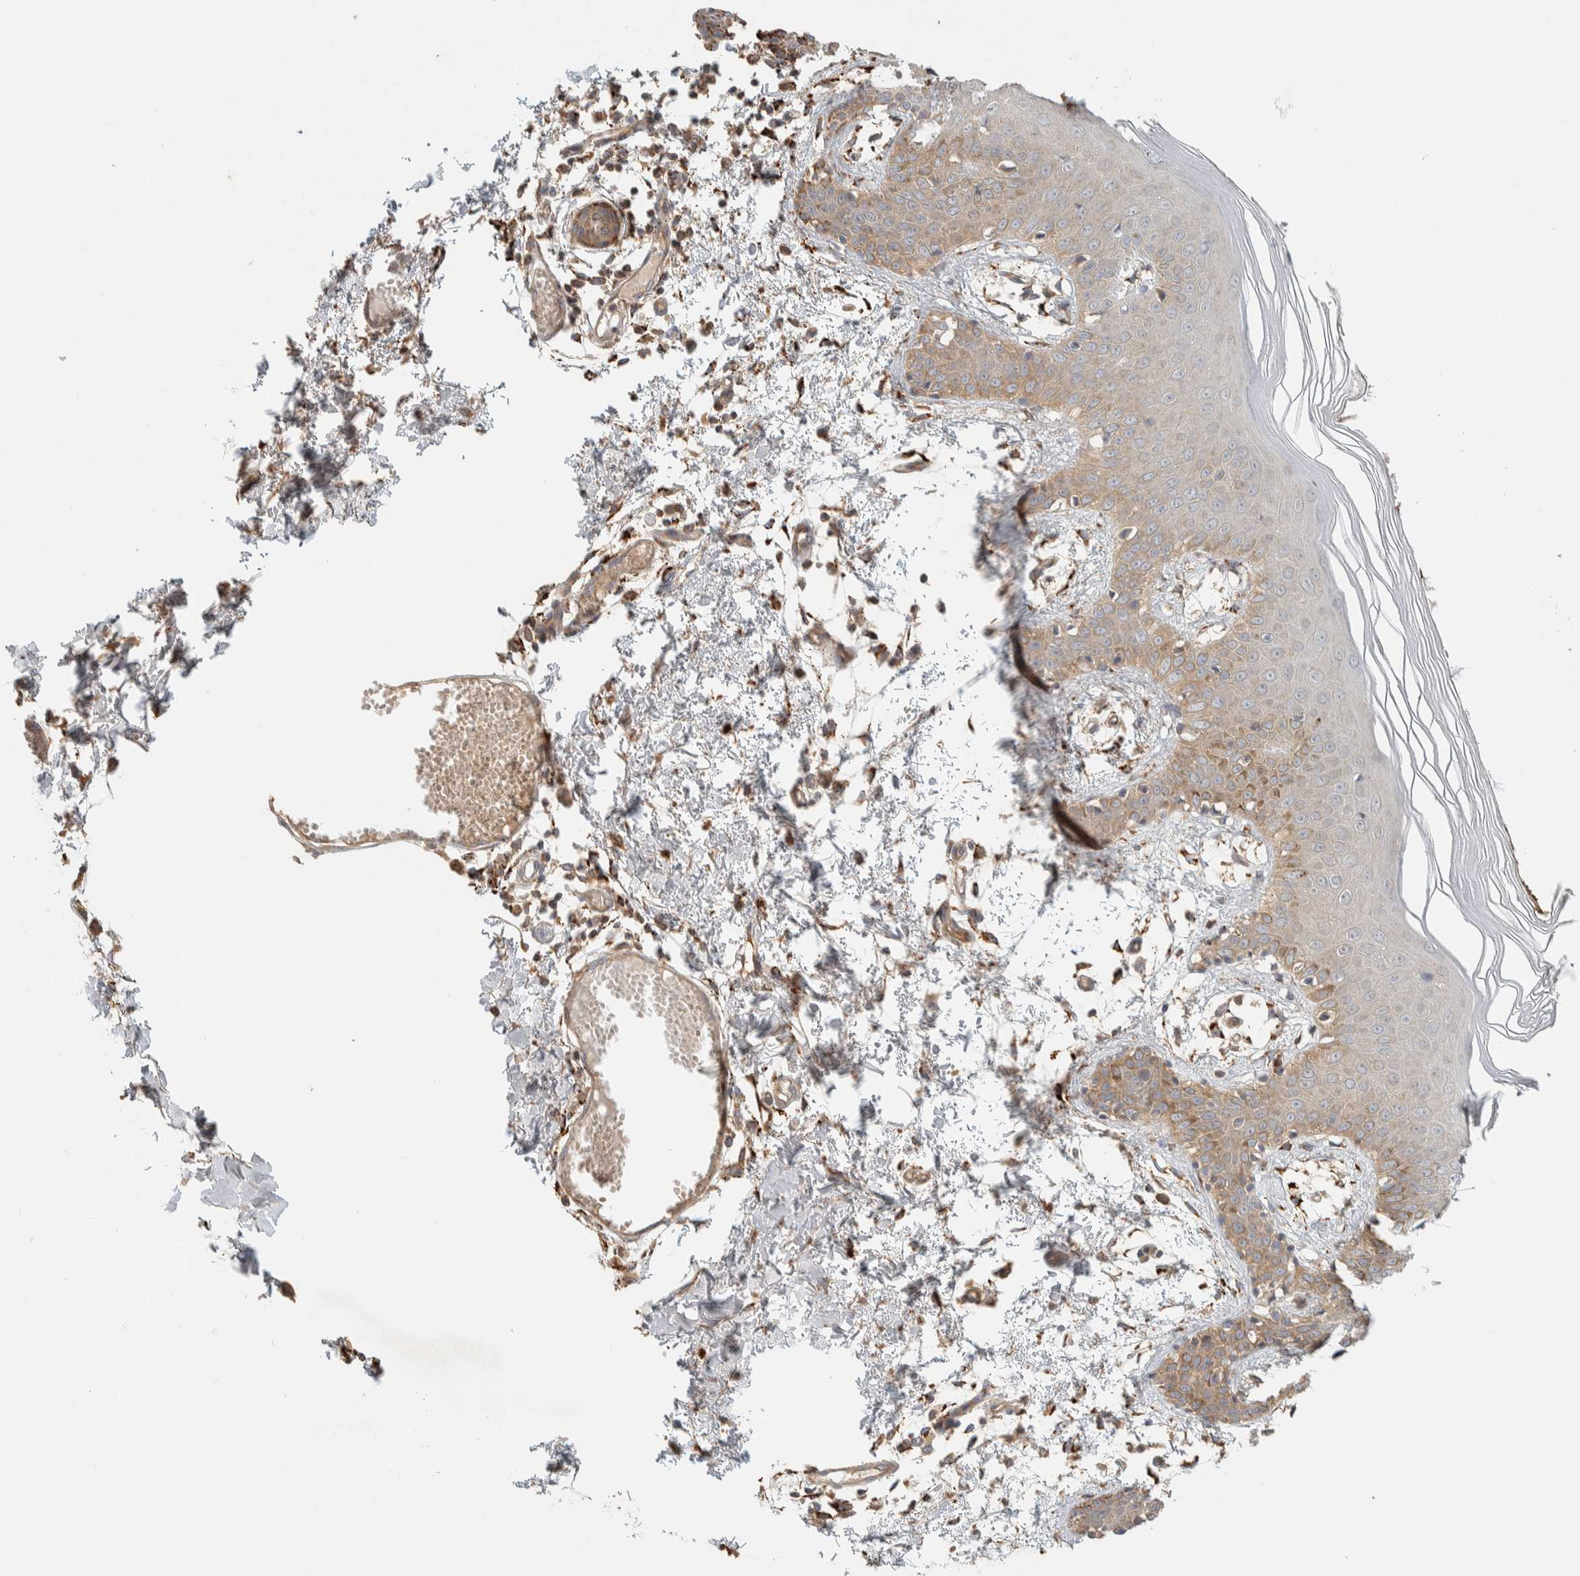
{"staining": {"intensity": "moderate", "quantity": ">75%", "location": "cytoplasmic/membranous"}, "tissue": "skin", "cell_type": "Fibroblasts", "image_type": "normal", "snomed": [{"axis": "morphology", "description": "Normal tissue, NOS"}, {"axis": "topography", "description": "Skin"}], "caption": "Unremarkable skin was stained to show a protein in brown. There is medium levels of moderate cytoplasmic/membranous positivity in approximately >75% of fibroblasts. Immunohistochemistry (ihc) stains the protein in brown and the nuclei are stained blue.", "gene": "FAM167A", "patient": {"sex": "male", "age": 53}}